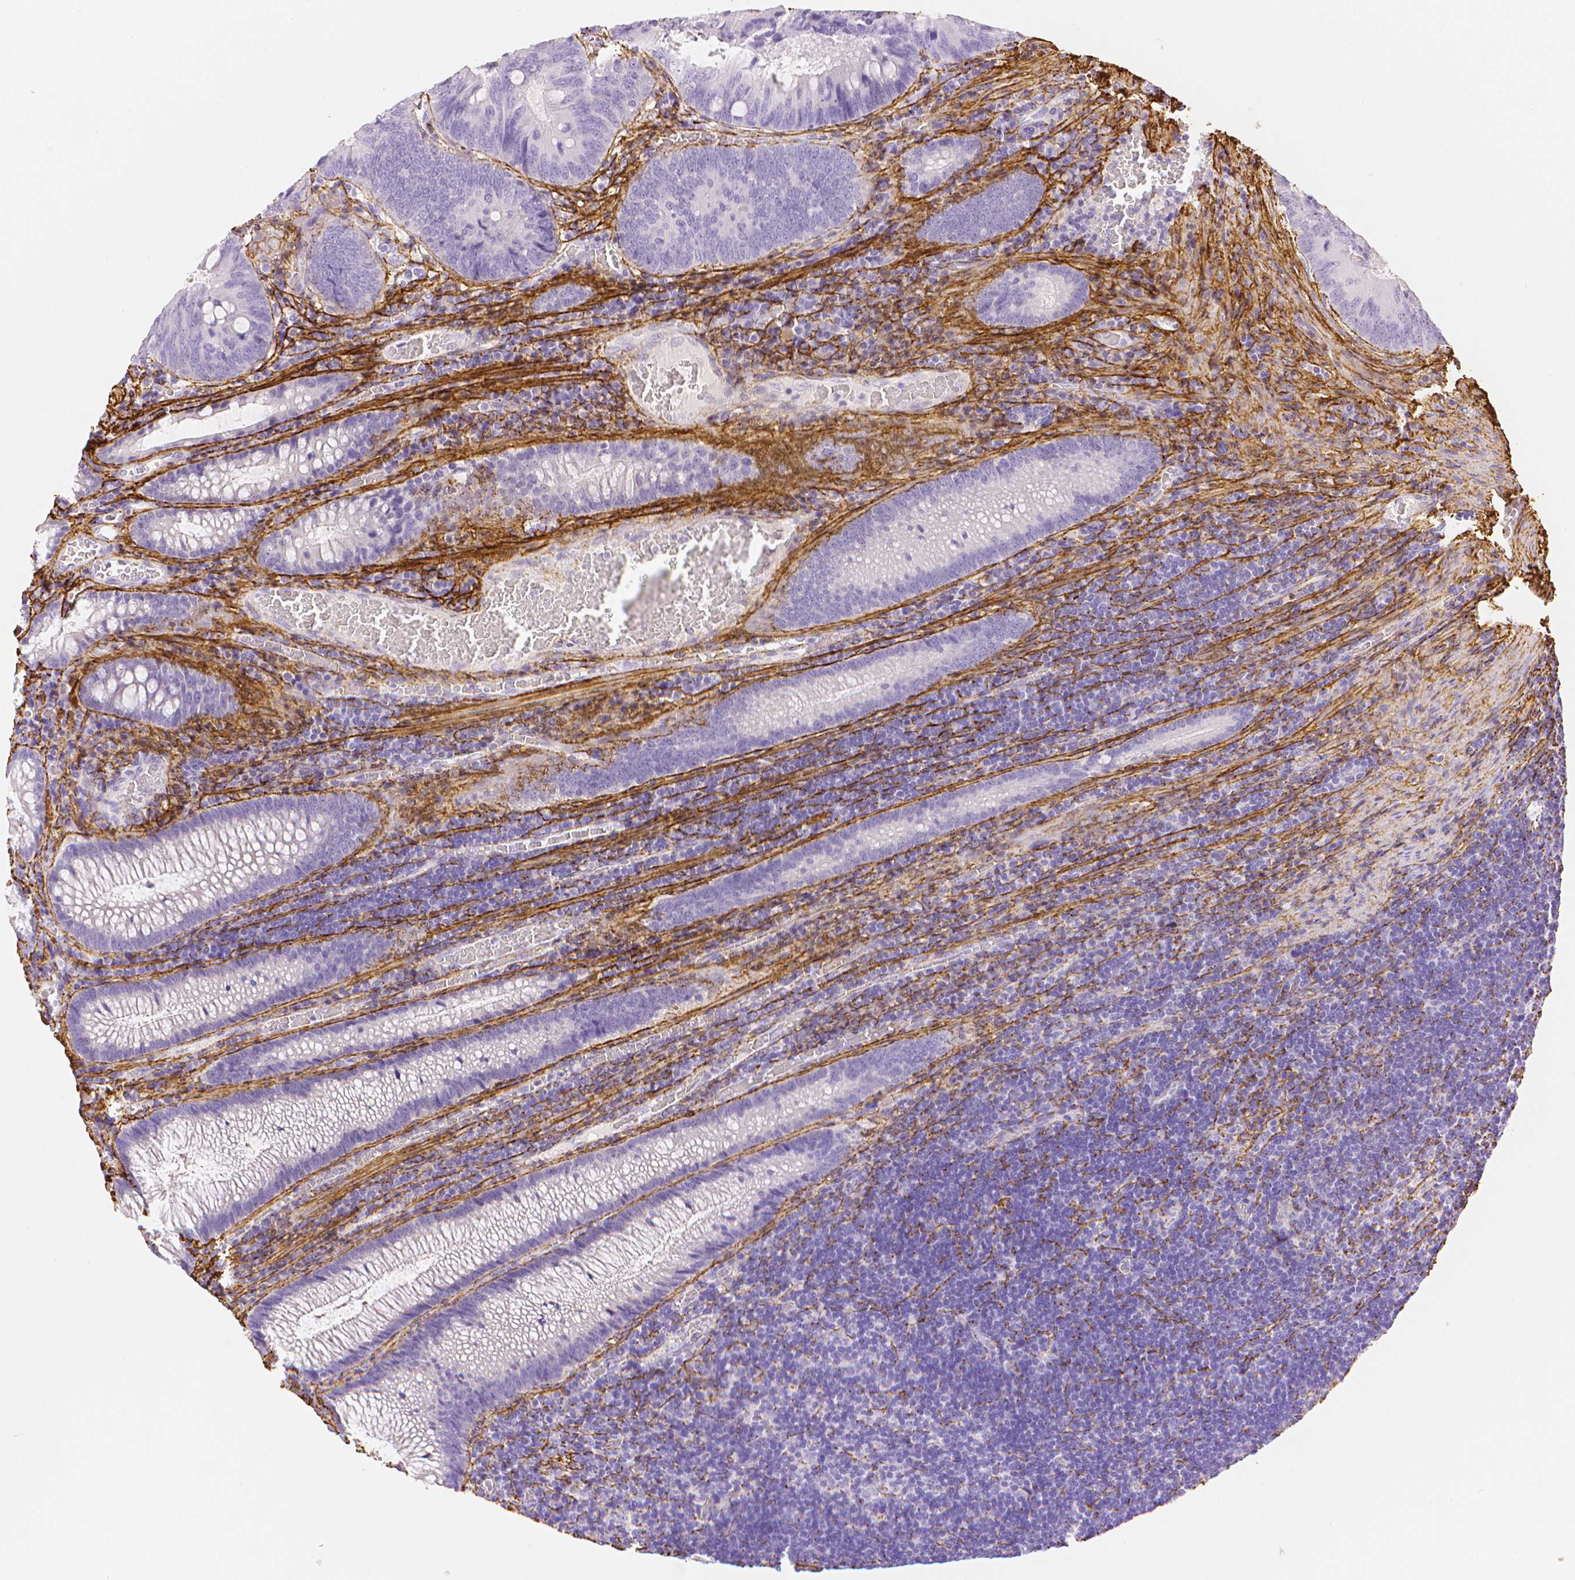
{"staining": {"intensity": "negative", "quantity": "none", "location": "none"}, "tissue": "colorectal cancer", "cell_type": "Tumor cells", "image_type": "cancer", "snomed": [{"axis": "morphology", "description": "Adenocarcinoma, NOS"}, {"axis": "topography", "description": "Colon"}], "caption": "Tumor cells are negative for protein expression in human colorectal cancer (adenocarcinoma).", "gene": "FBN1", "patient": {"sex": "male", "age": 67}}